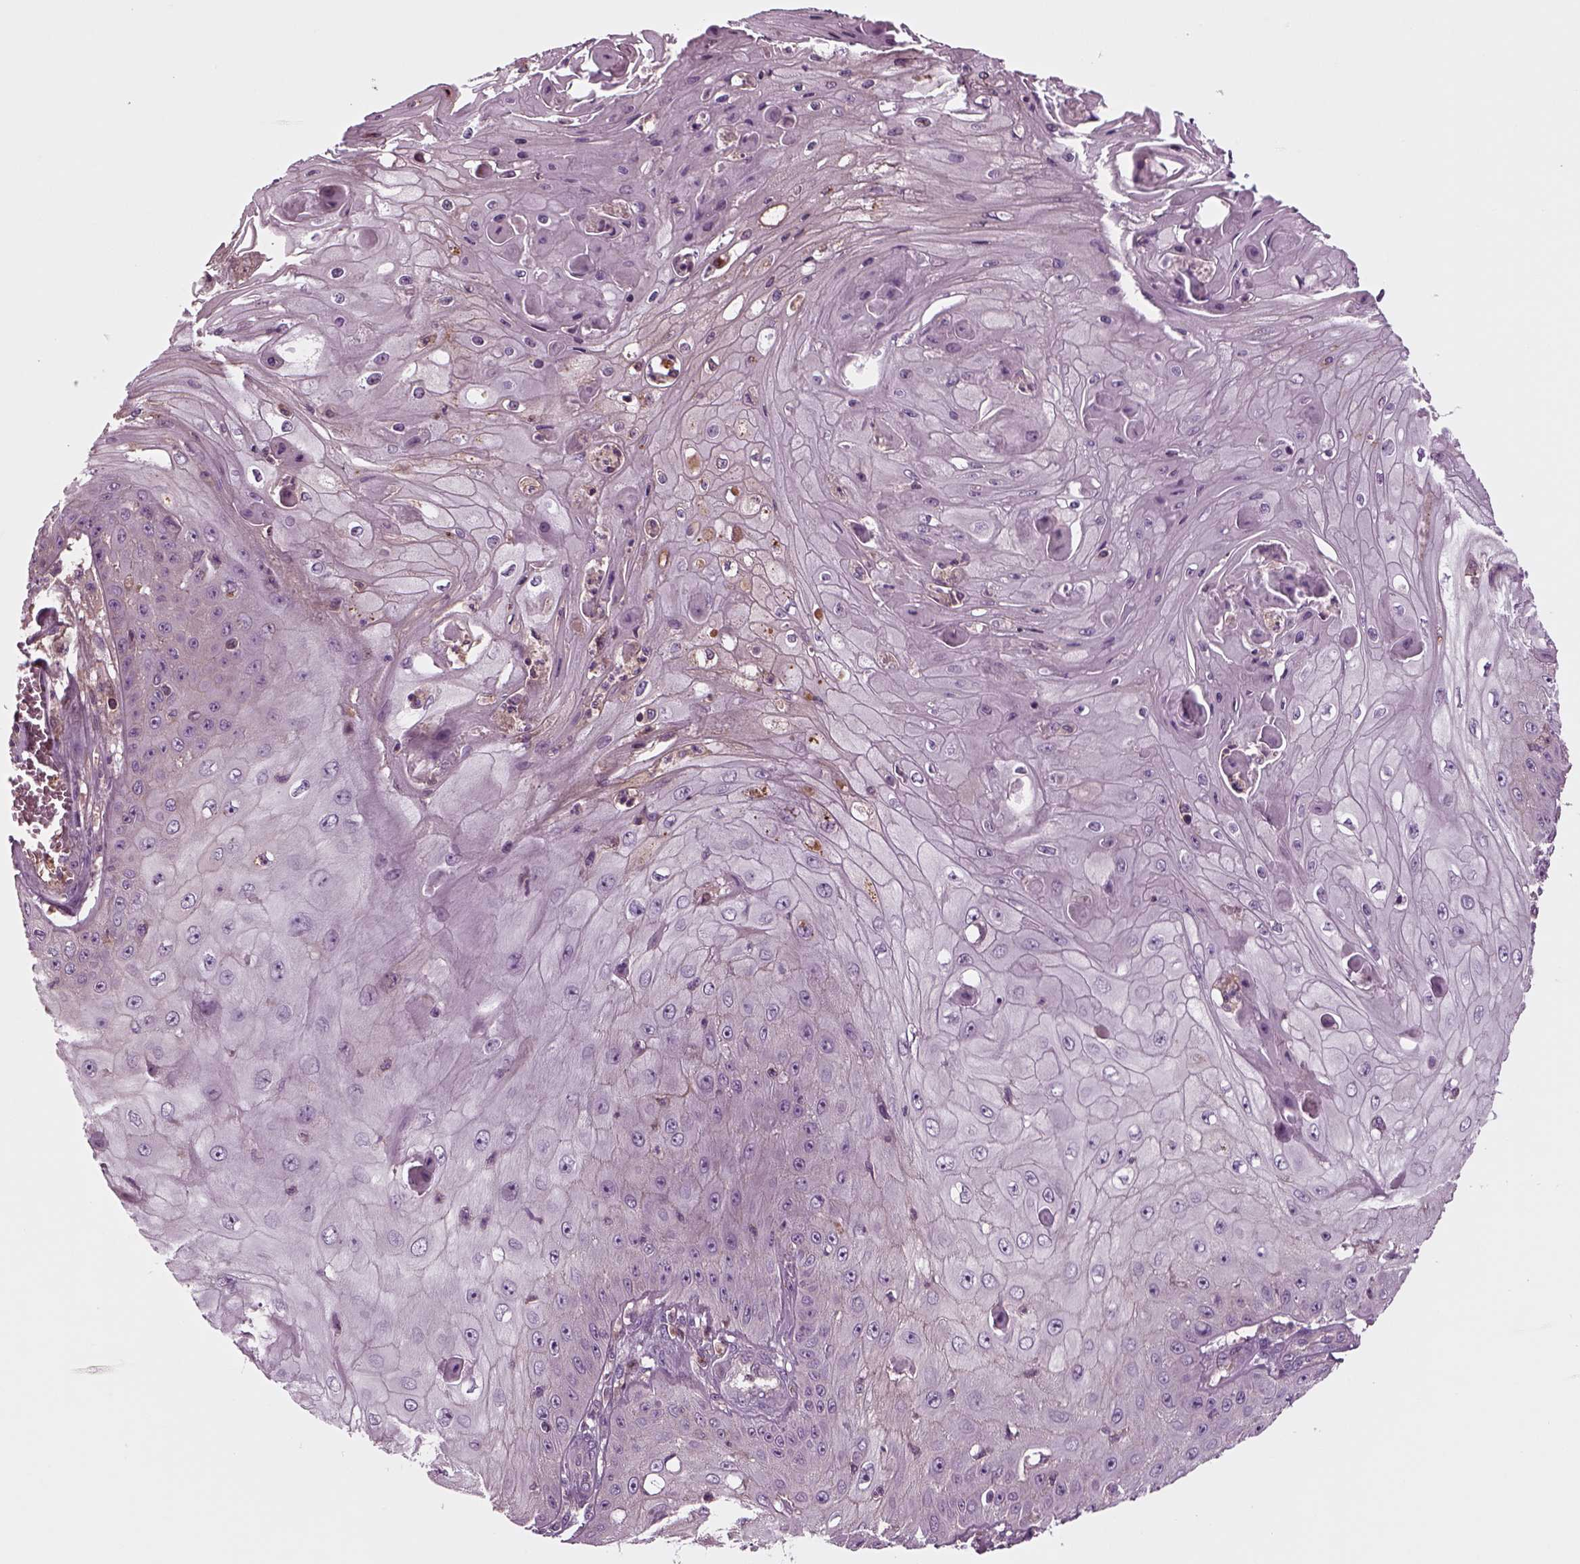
{"staining": {"intensity": "weak", "quantity": "<25%", "location": "cytoplasmic/membranous"}, "tissue": "skin cancer", "cell_type": "Tumor cells", "image_type": "cancer", "snomed": [{"axis": "morphology", "description": "Squamous cell carcinoma, NOS"}, {"axis": "topography", "description": "Skin"}], "caption": "IHC micrograph of neoplastic tissue: human skin squamous cell carcinoma stained with DAB reveals no significant protein positivity in tumor cells. (DAB (3,3'-diaminobenzidine) immunohistochemistry with hematoxylin counter stain).", "gene": "SLC2A3", "patient": {"sex": "male", "age": 70}}